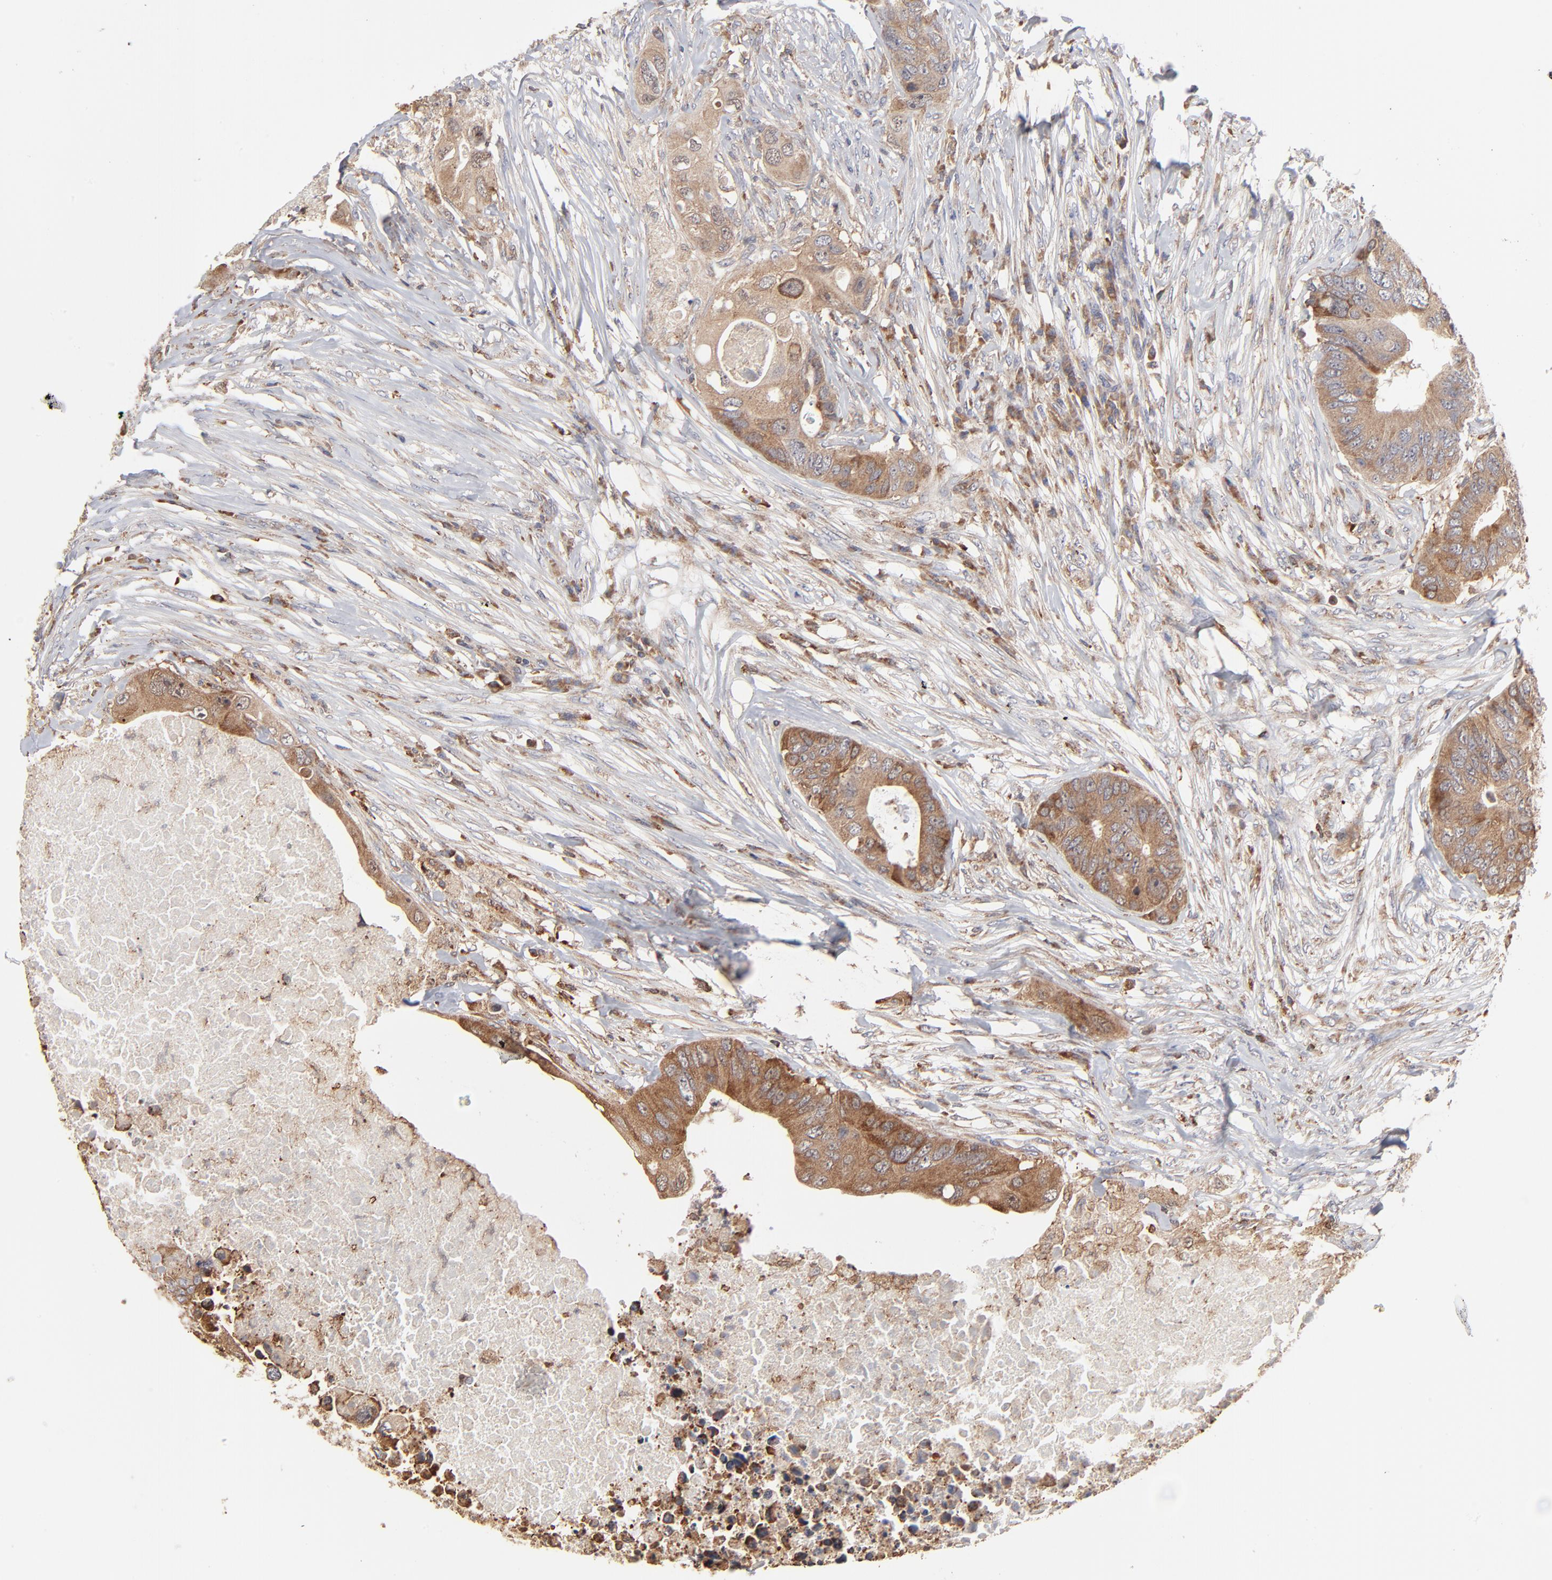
{"staining": {"intensity": "strong", "quantity": ">75%", "location": "cytoplasmic/membranous"}, "tissue": "colorectal cancer", "cell_type": "Tumor cells", "image_type": "cancer", "snomed": [{"axis": "morphology", "description": "Adenocarcinoma, NOS"}, {"axis": "topography", "description": "Colon"}], "caption": "About >75% of tumor cells in human colorectal adenocarcinoma demonstrate strong cytoplasmic/membranous protein positivity as visualized by brown immunohistochemical staining.", "gene": "RNF213", "patient": {"sex": "male", "age": 71}}